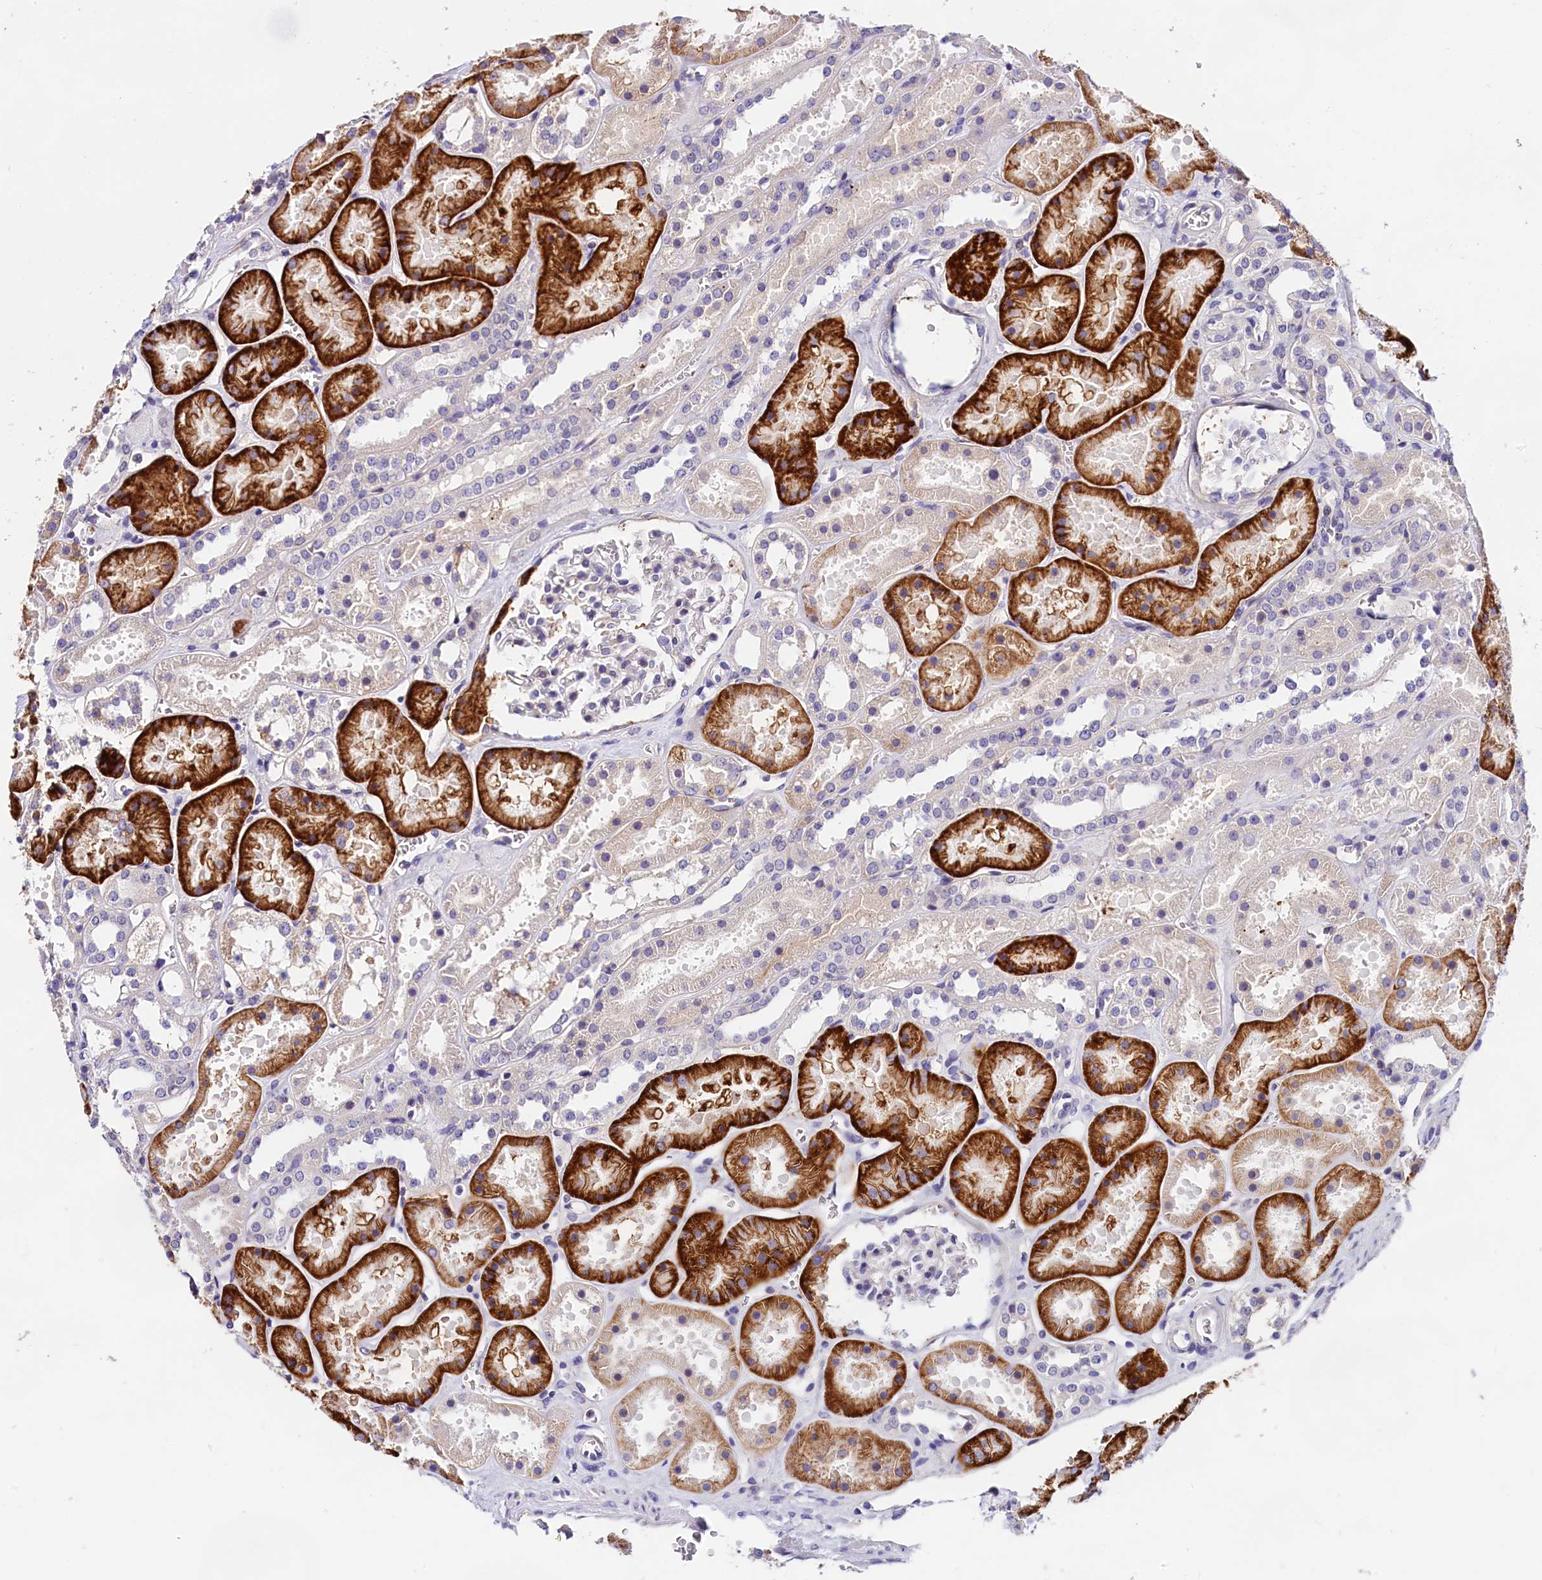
{"staining": {"intensity": "negative", "quantity": "none", "location": "none"}, "tissue": "kidney", "cell_type": "Cells in glomeruli", "image_type": "normal", "snomed": [{"axis": "morphology", "description": "Normal tissue, NOS"}, {"axis": "topography", "description": "Kidney"}], "caption": "DAB (3,3'-diaminobenzidine) immunohistochemical staining of normal human kidney demonstrates no significant positivity in cells in glomeruli.", "gene": "OAS3", "patient": {"sex": "female", "age": 41}}